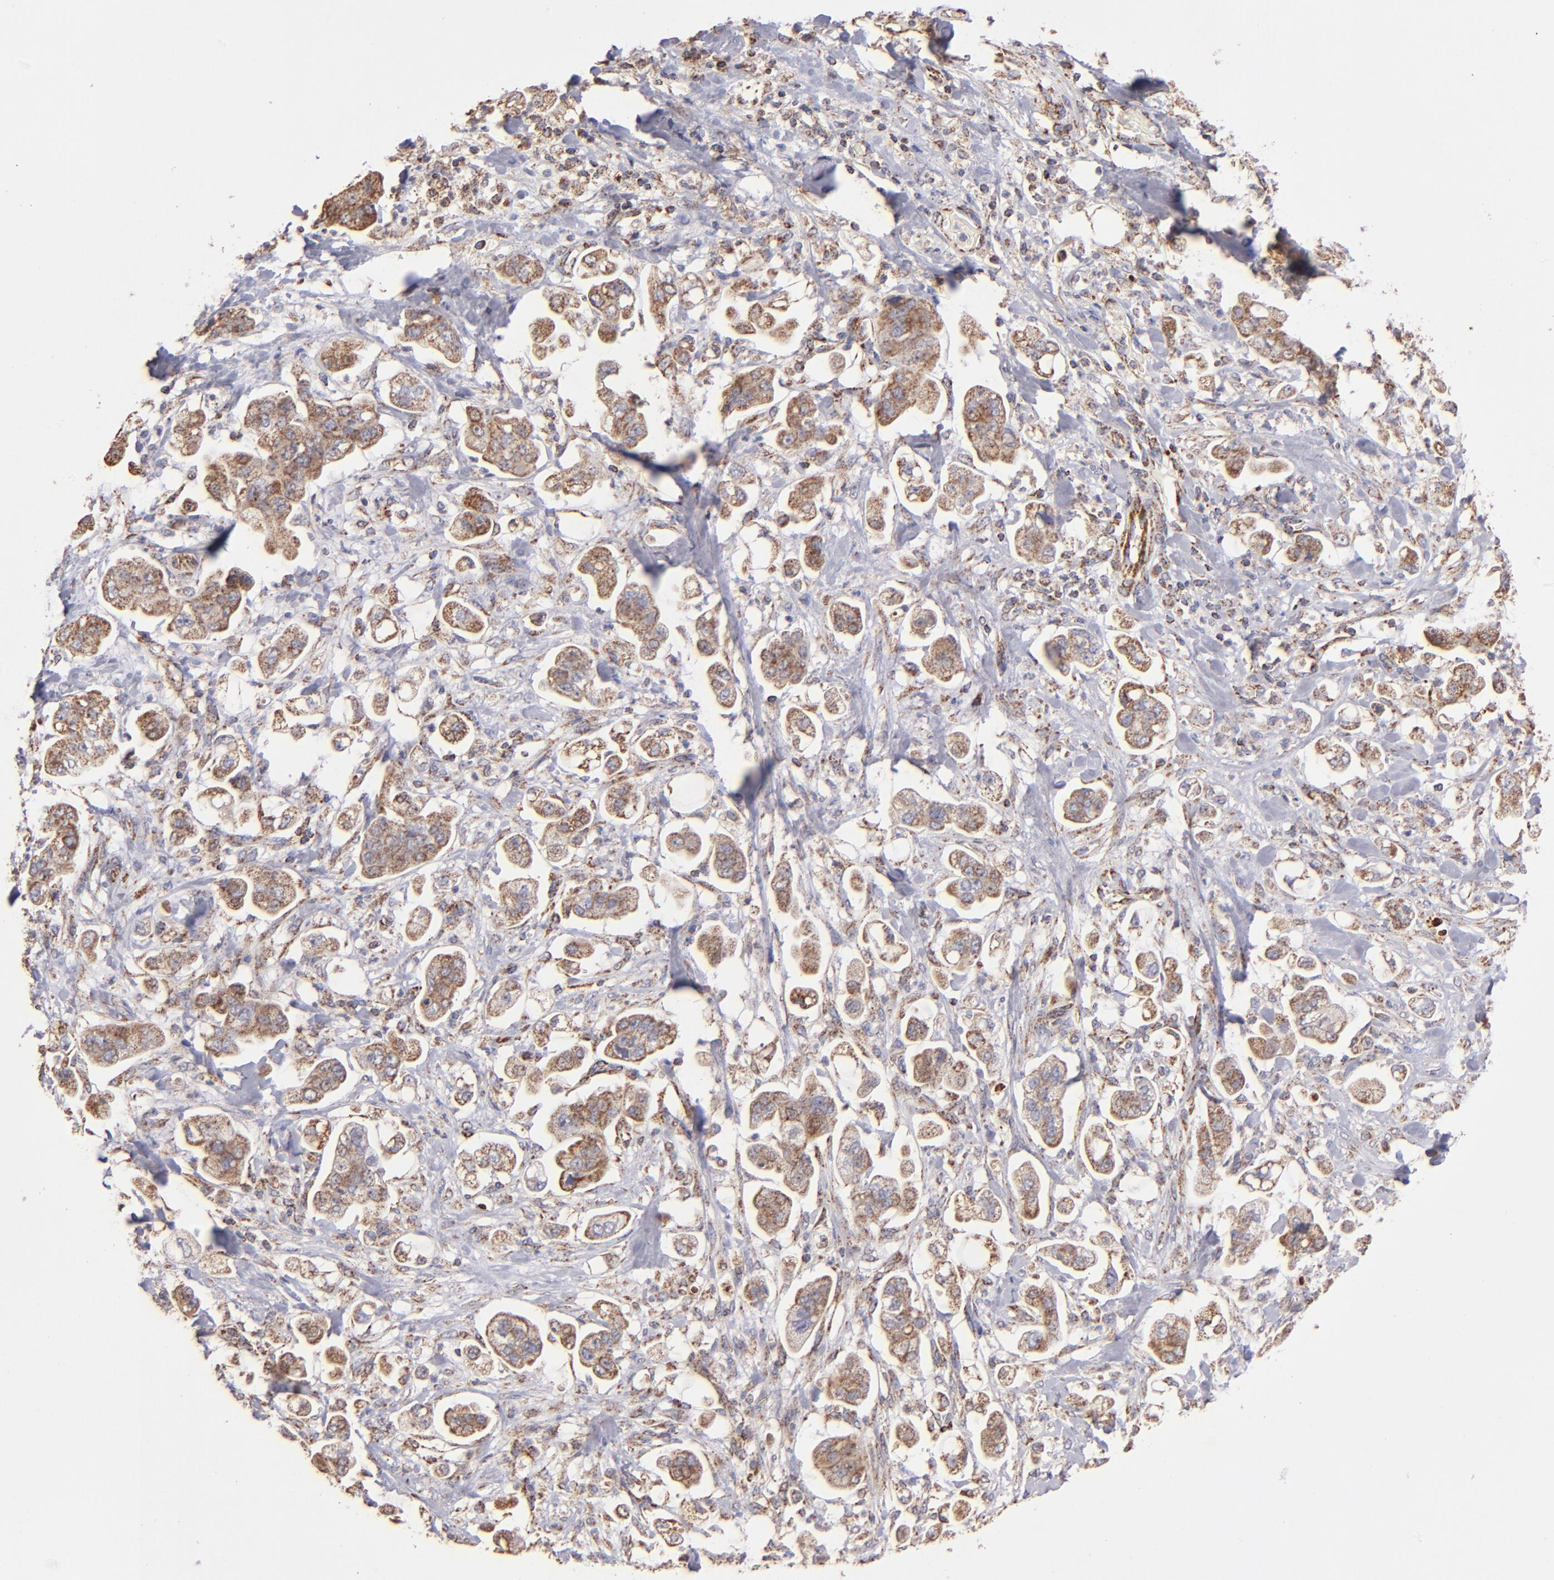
{"staining": {"intensity": "moderate", "quantity": ">75%", "location": "cytoplasmic/membranous"}, "tissue": "stomach cancer", "cell_type": "Tumor cells", "image_type": "cancer", "snomed": [{"axis": "morphology", "description": "Adenocarcinoma, NOS"}, {"axis": "topography", "description": "Stomach"}], "caption": "A medium amount of moderate cytoplasmic/membranous positivity is appreciated in about >75% of tumor cells in adenocarcinoma (stomach) tissue.", "gene": "DLST", "patient": {"sex": "male", "age": 62}}